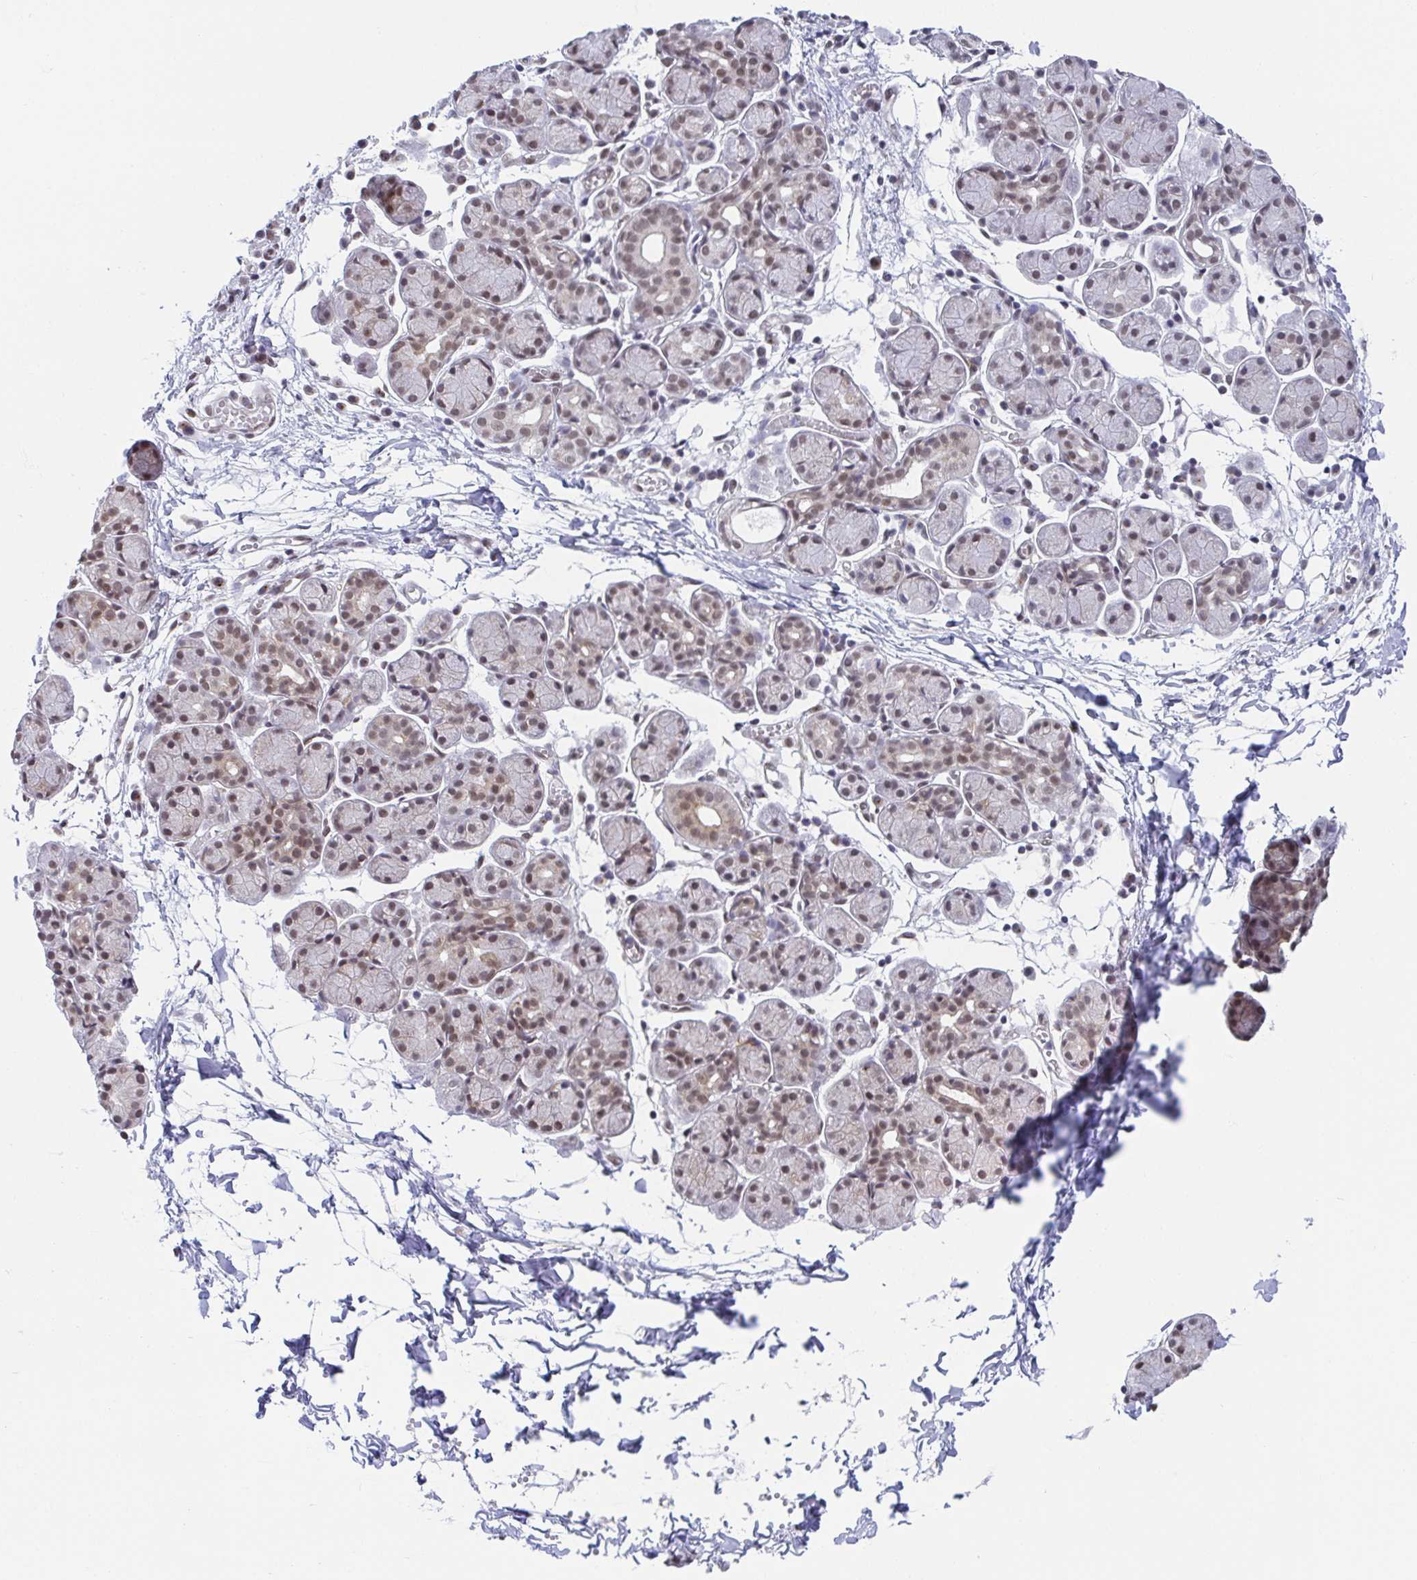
{"staining": {"intensity": "moderate", "quantity": ">75%", "location": "nuclear"}, "tissue": "salivary gland", "cell_type": "Glandular cells", "image_type": "normal", "snomed": [{"axis": "morphology", "description": "Normal tissue, NOS"}, {"axis": "morphology", "description": "Inflammation, NOS"}, {"axis": "topography", "description": "Lymph node"}, {"axis": "topography", "description": "Salivary gland"}], "caption": "DAB (3,3'-diaminobenzidine) immunohistochemical staining of unremarkable human salivary gland displays moderate nuclear protein positivity in about >75% of glandular cells.", "gene": "SLC7A10", "patient": {"sex": "male", "age": 3}}